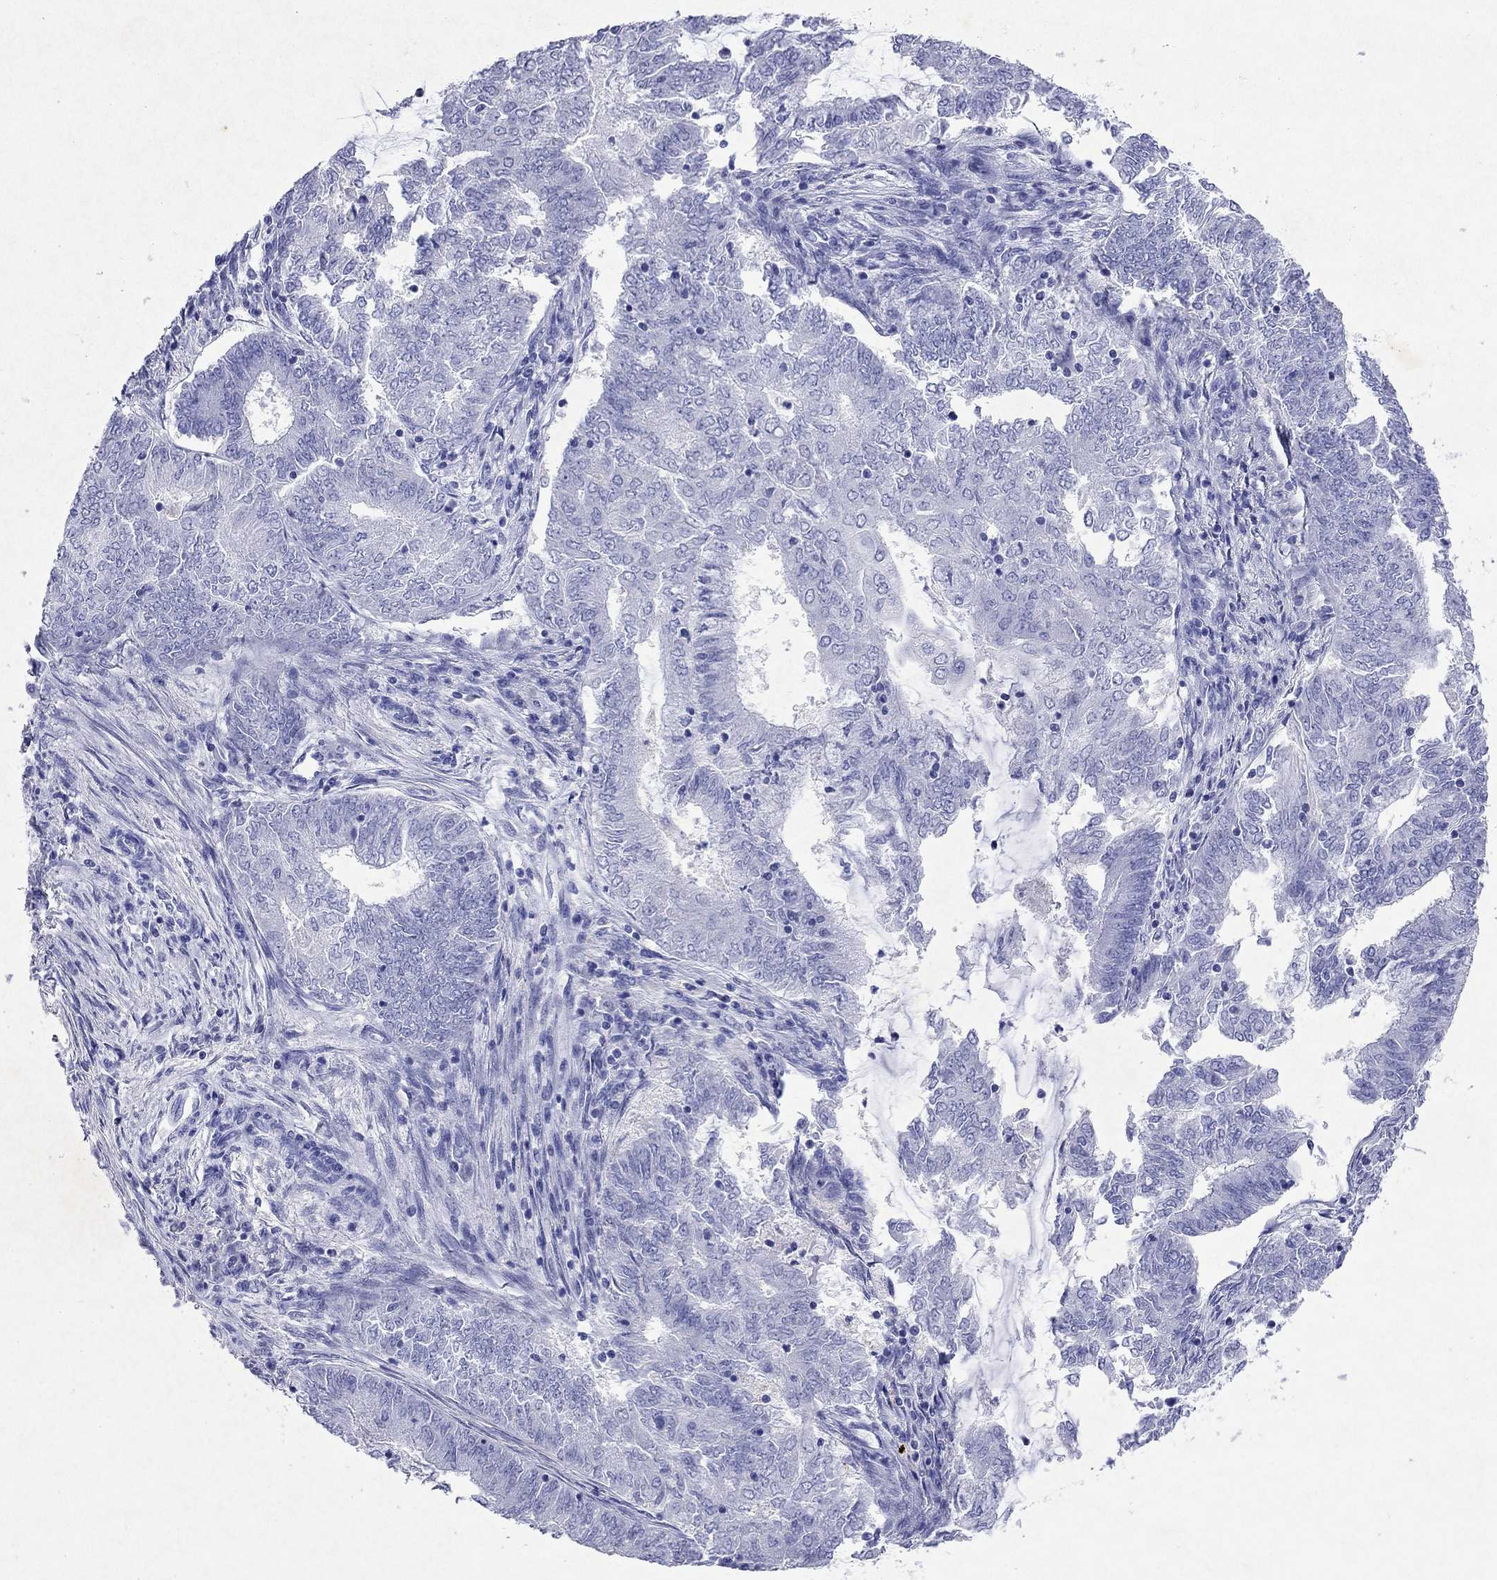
{"staining": {"intensity": "negative", "quantity": "none", "location": "none"}, "tissue": "endometrial cancer", "cell_type": "Tumor cells", "image_type": "cancer", "snomed": [{"axis": "morphology", "description": "Adenocarcinoma, NOS"}, {"axis": "topography", "description": "Endometrium"}], "caption": "Immunohistochemistry (IHC) of human endometrial adenocarcinoma reveals no staining in tumor cells.", "gene": "ARMC12", "patient": {"sex": "female", "age": 62}}